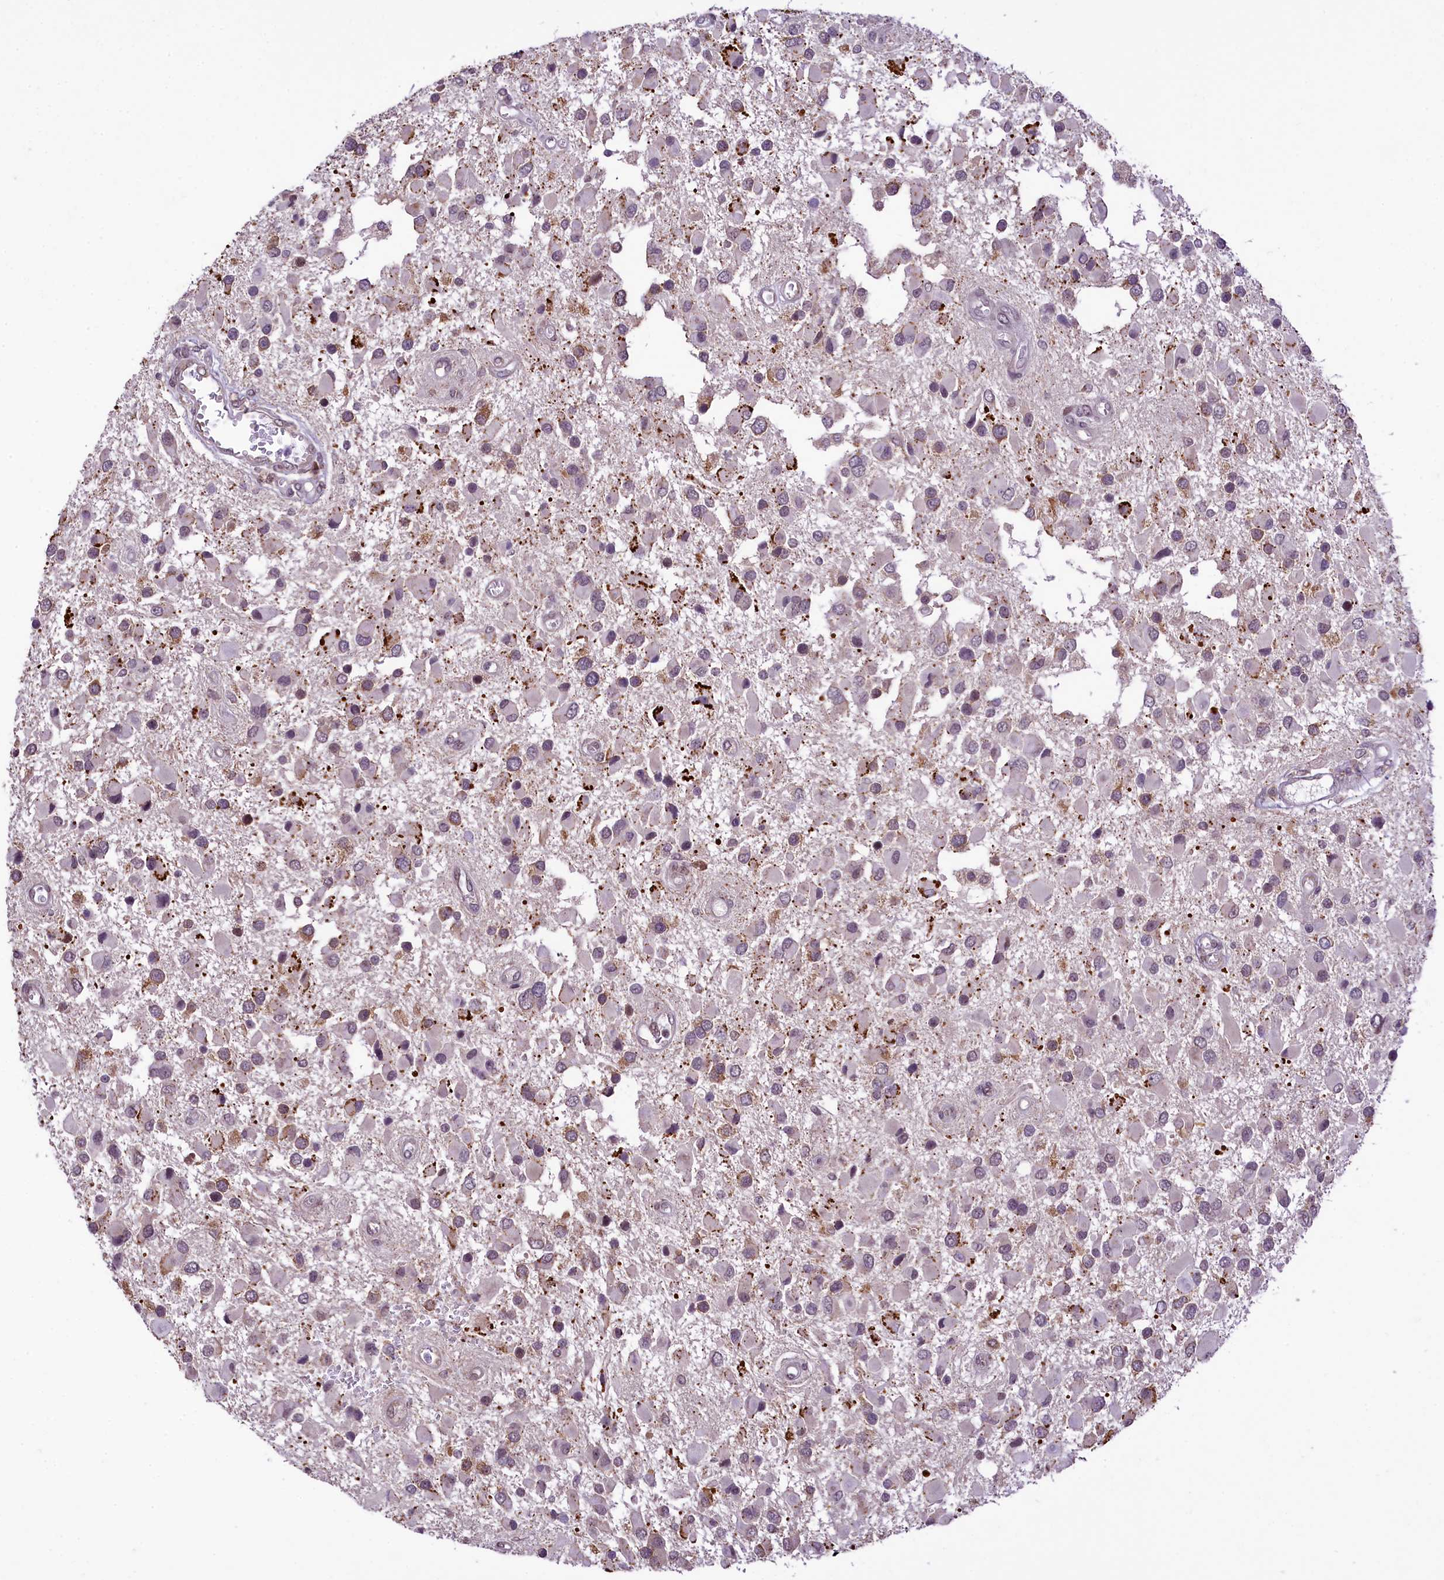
{"staining": {"intensity": "weak", "quantity": "<25%", "location": "cytoplasmic/membranous"}, "tissue": "glioma", "cell_type": "Tumor cells", "image_type": "cancer", "snomed": [{"axis": "morphology", "description": "Glioma, malignant, High grade"}, {"axis": "topography", "description": "Brain"}], "caption": "Micrograph shows no protein positivity in tumor cells of glioma tissue. (DAB IHC, high magnification).", "gene": "RBBP8", "patient": {"sex": "male", "age": 53}}